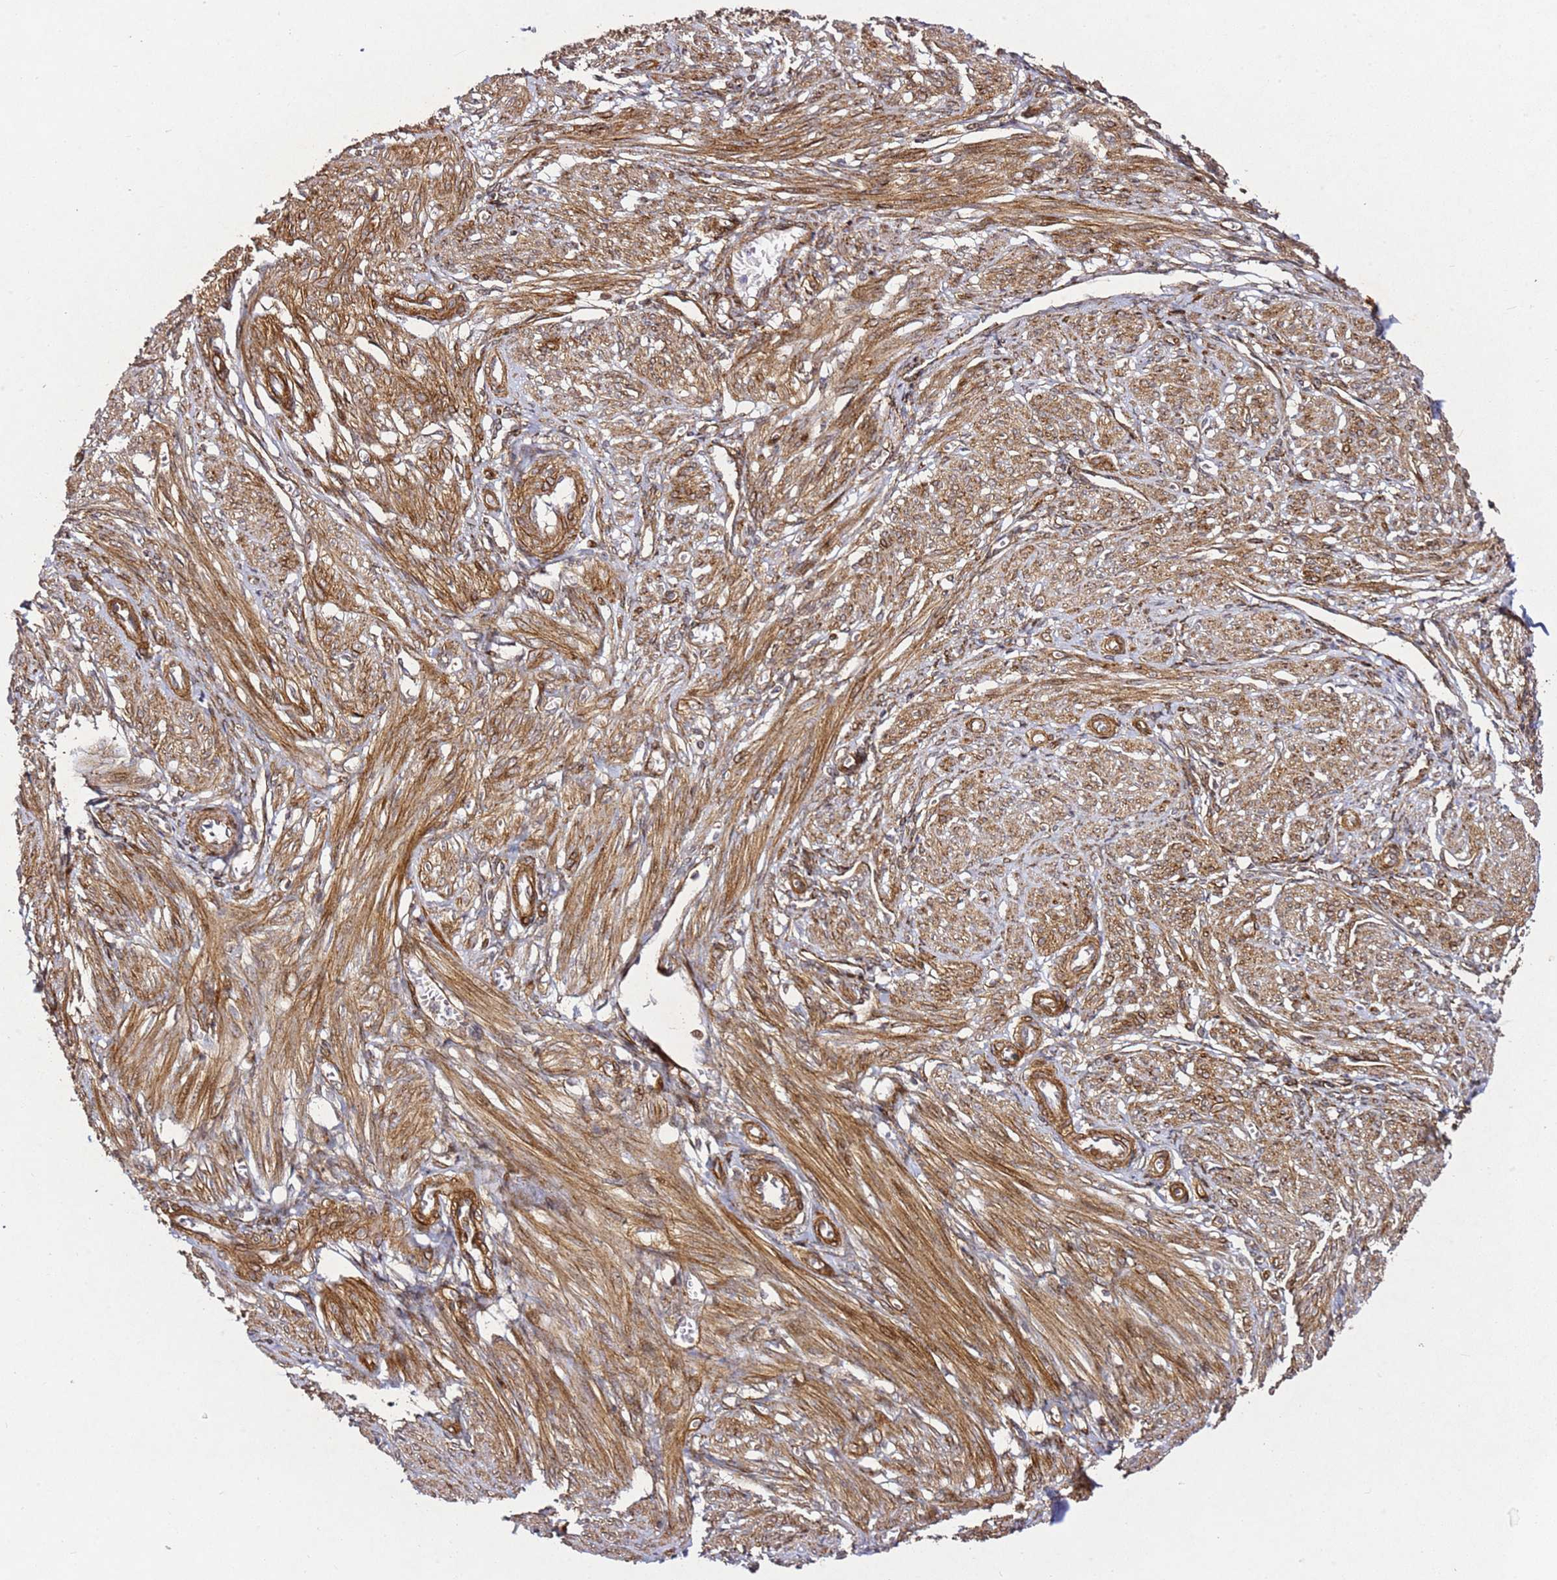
{"staining": {"intensity": "moderate", "quantity": "25%-75%", "location": "cytoplasmic/membranous"}, "tissue": "smooth muscle", "cell_type": "Smooth muscle cells", "image_type": "normal", "snomed": [{"axis": "morphology", "description": "Normal tissue, NOS"}, {"axis": "topography", "description": "Smooth muscle"}], "caption": "Immunohistochemical staining of benign smooth muscle exhibits moderate cytoplasmic/membranous protein staining in about 25%-75% of smooth muscle cells.", "gene": "ZNF296", "patient": {"sex": "female", "age": 39}}